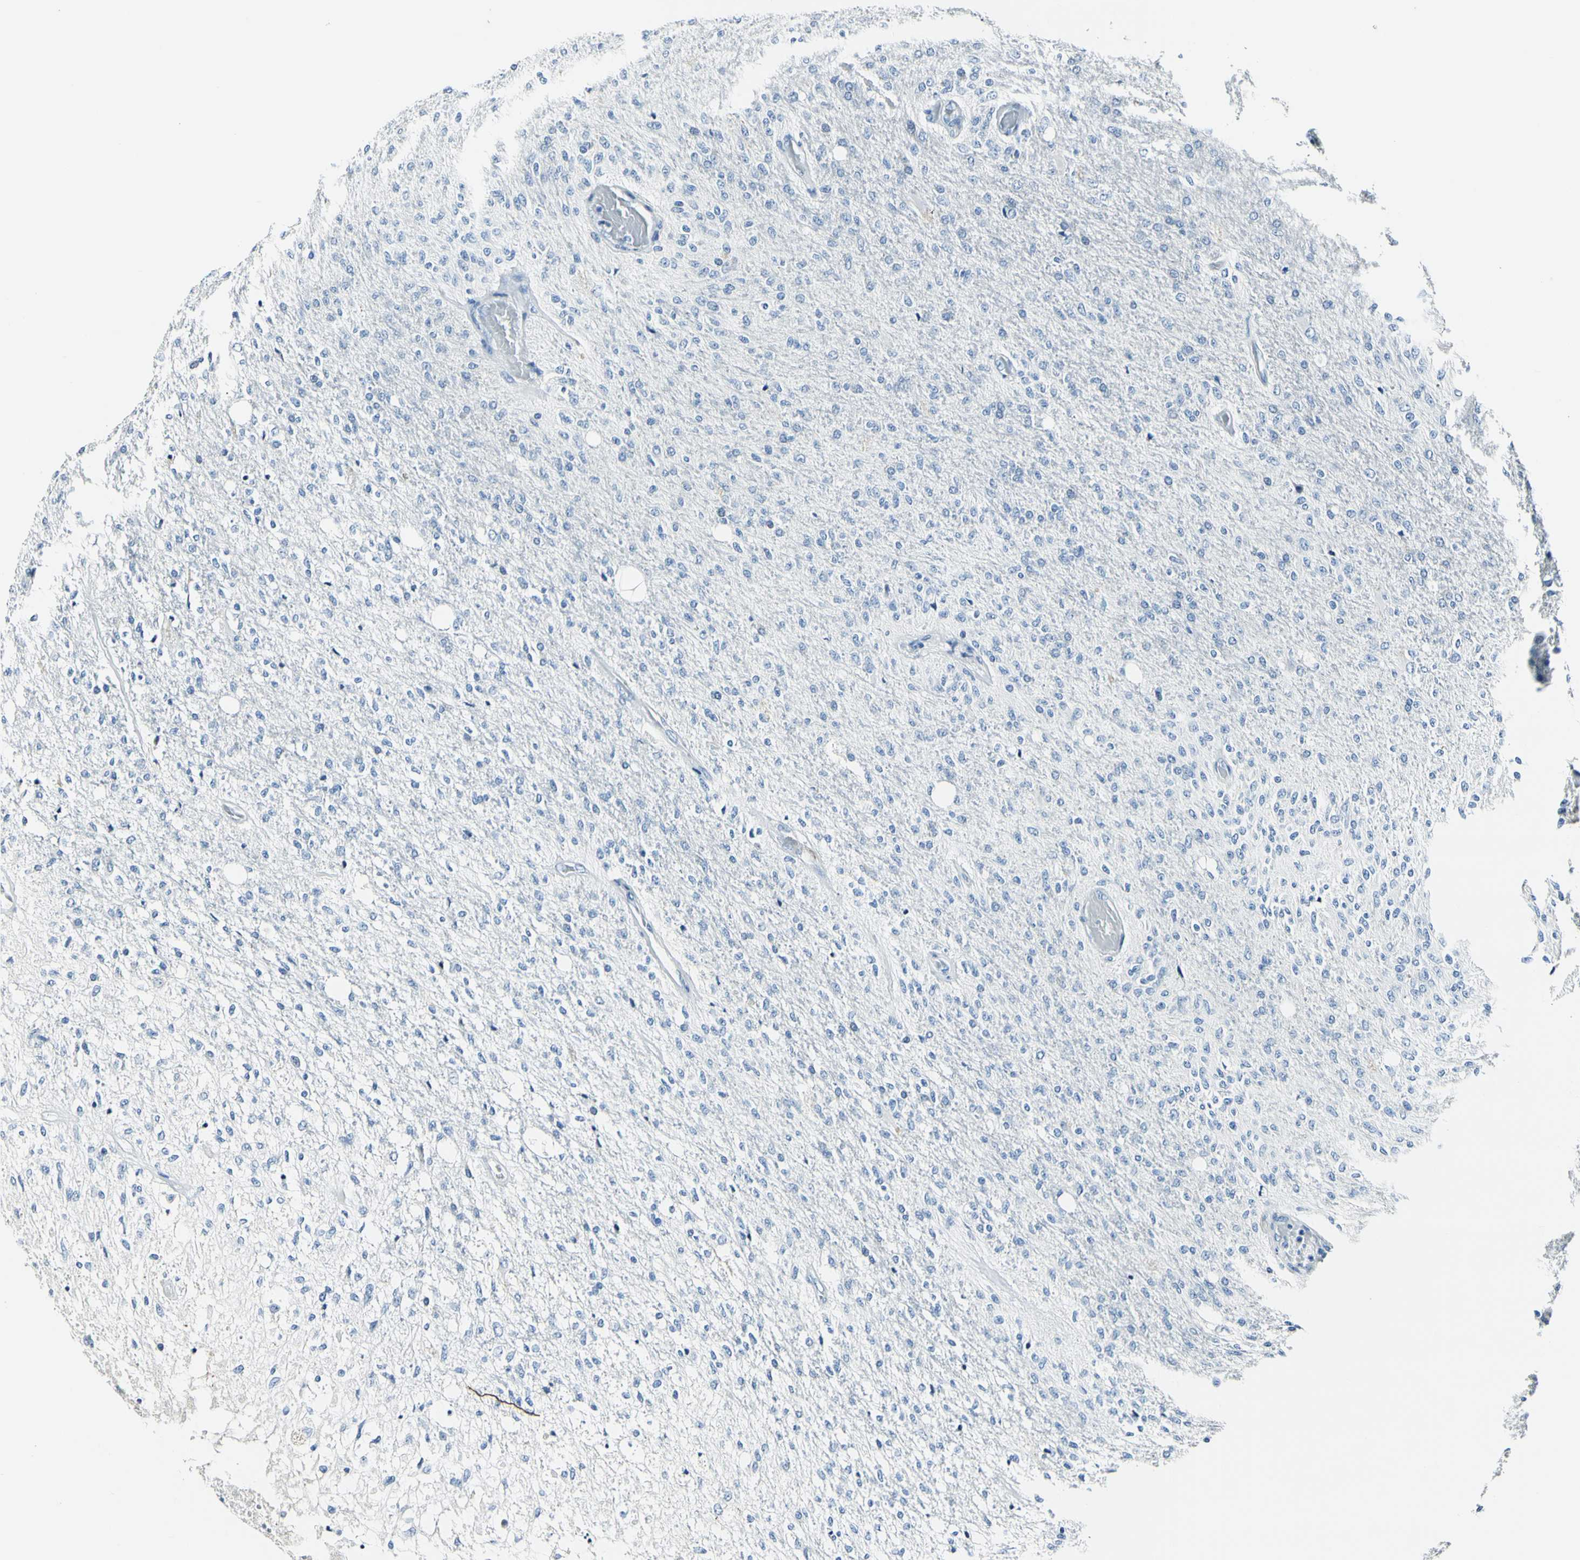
{"staining": {"intensity": "negative", "quantity": "none", "location": "none"}, "tissue": "glioma", "cell_type": "Tumor cells", "image_type": "cancer", "snomed": [{"axis": "morphology", "description": "Normal tissue, NOS"}, {"axis": "morphology", "description": "Glioma, malignant, High grade"}, {"axis": "topography", "description": "Cerebral cortex"}], "caption": "DAB immunohistochemical staining of high-grade glioma (malignant) shows no significant expression in tumor cells.", "gene": "COL6A3", "patient": {"sex": "male", "age": 77}}